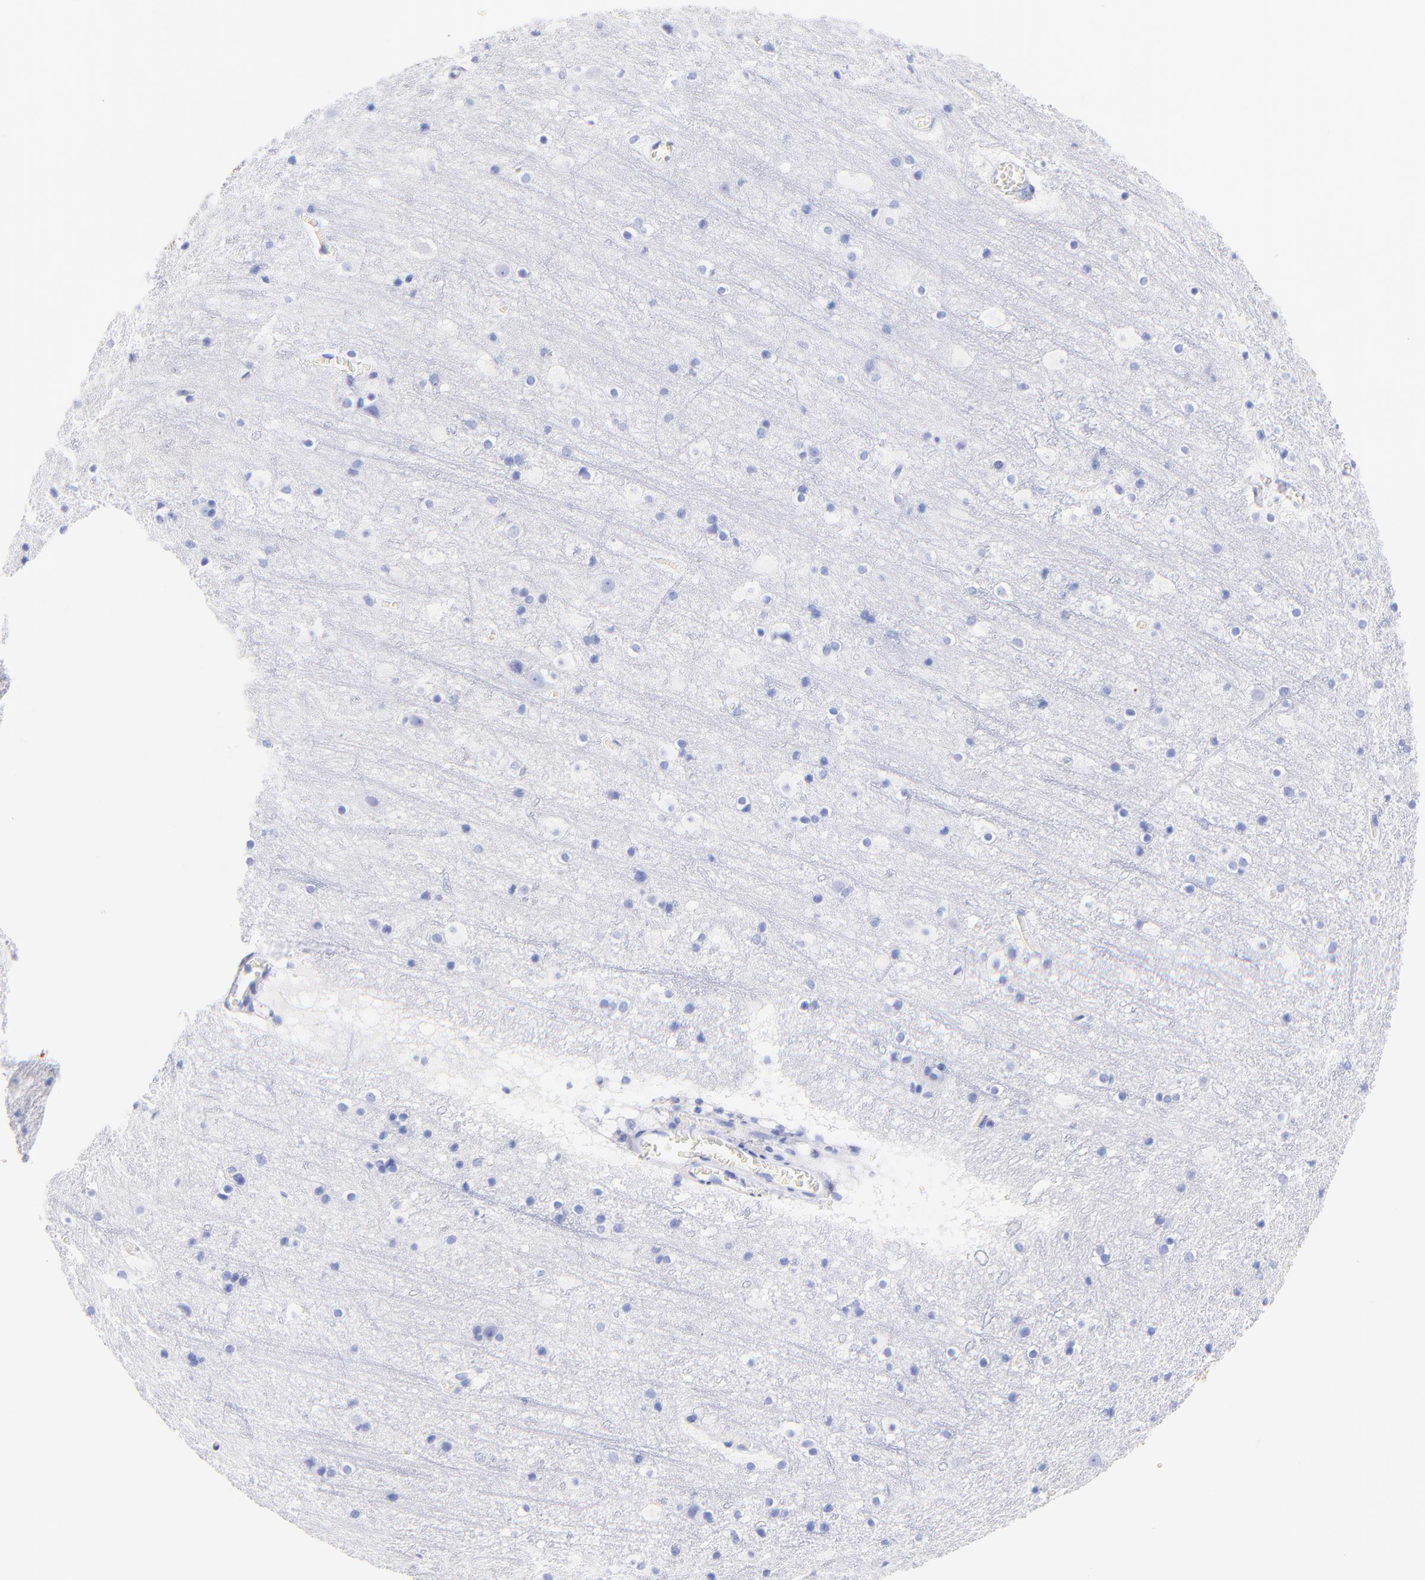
{"staining": {"intensity": "negative", "quantity": "none", "location": "none"}, "tissue": "cerebral cortex", "cell_type": "Endothelial cells", "image_type": "normal", "snomed": [{"axis": "morphology", "description": "Normal tissue, NOS"}, {"axis": "topography", "description": "Cerebral cortex"}], "caption": "Immunohistochemistry image of unremarkable cerebral cortex: cerebral cortex stained with DAB (3,3'-diaminobenzidine) exhibits no significant protein expression in endothelial cells. The staining was performed using DAB (3,3'-diaminobenzidine) to visualize the protein expression in brown, while the nuclei were stained in blue with hematoxylin (Magnification: 20x).", "gene": "KRT19", "patient": {"sex": "male", "age": 45}}